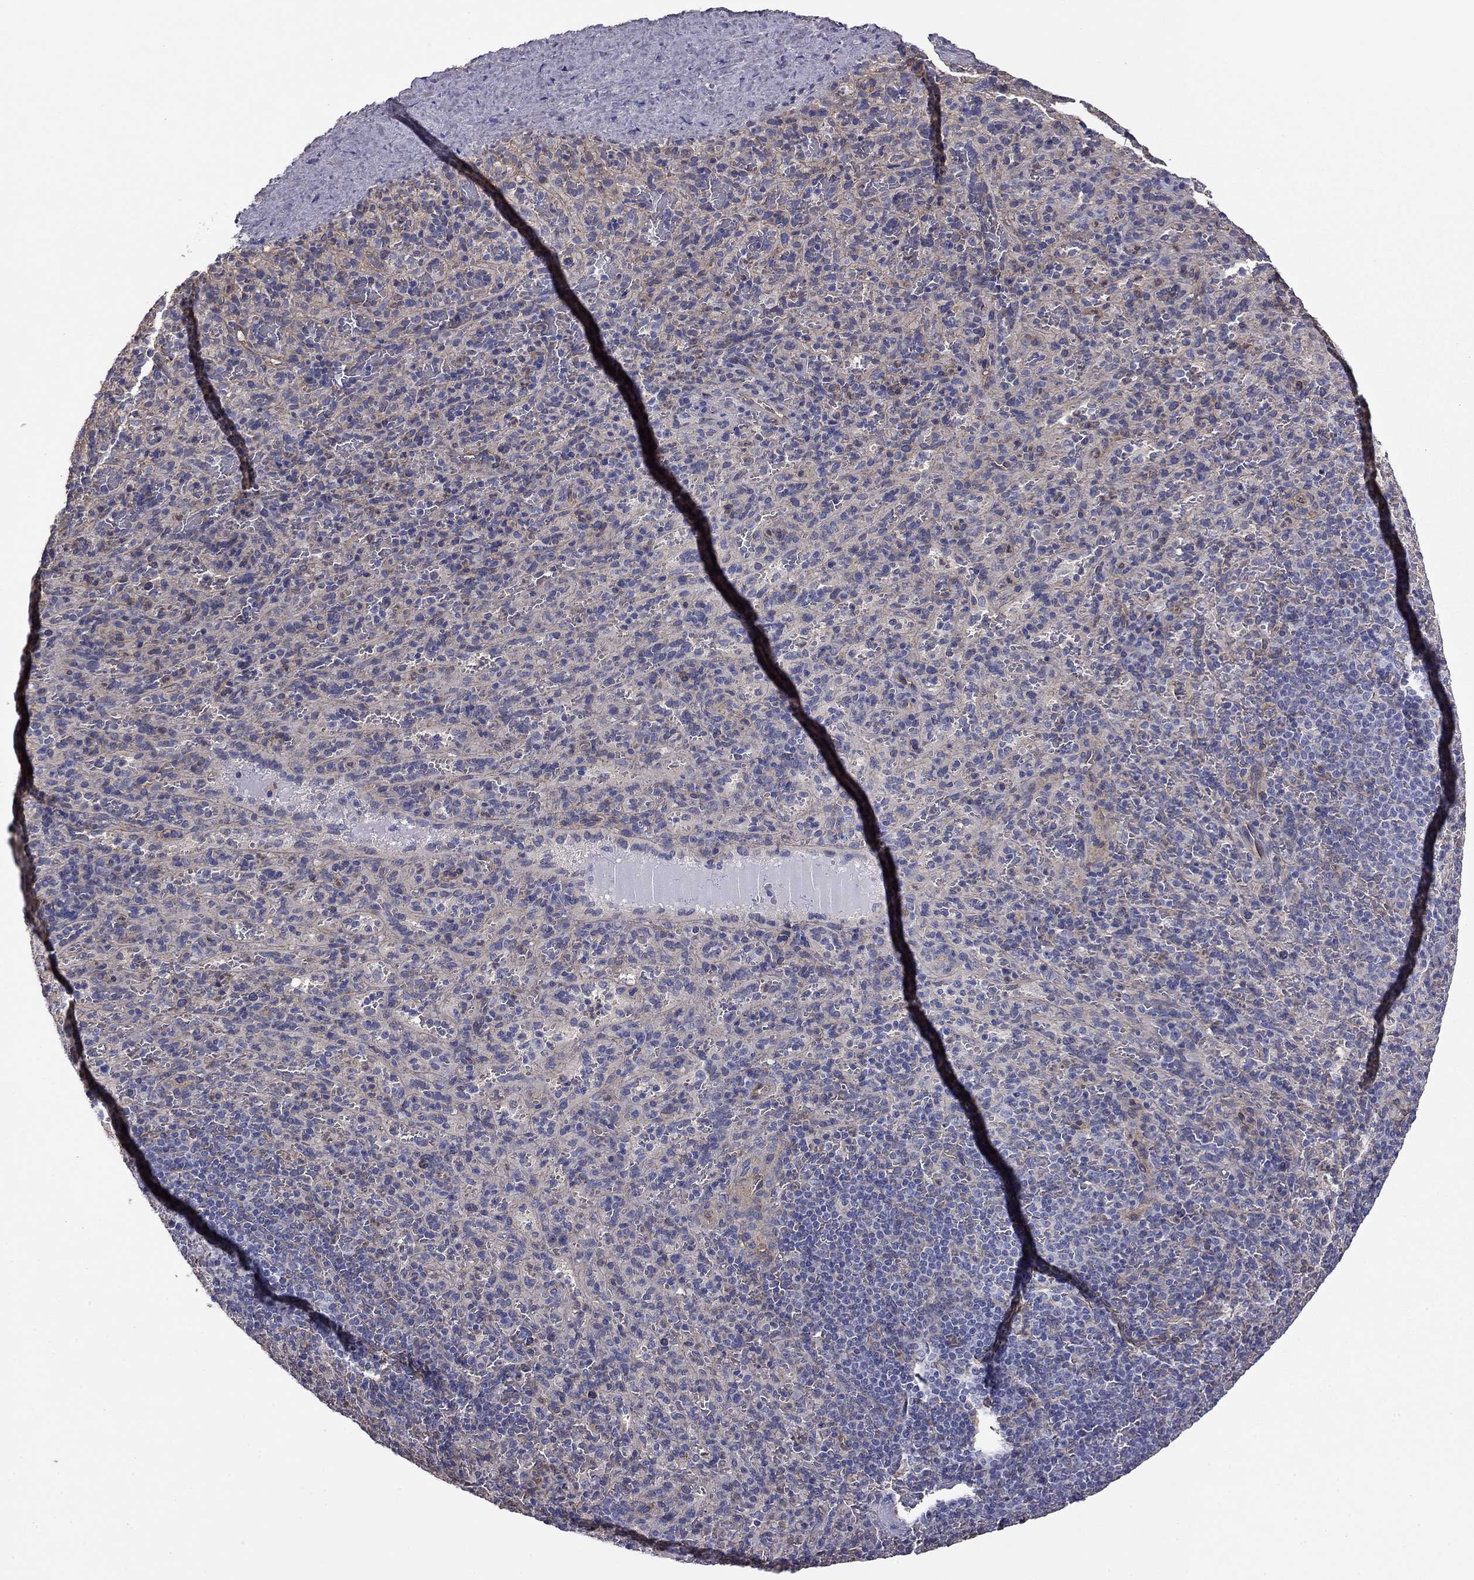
{"staining": {"intensity": "negative", "quantity": "none", "location": "none"}, "tissue": "spleen", "cell_type": "Cells in red pulp", "image_type": "normal", "snomed": [{"axis": "morphology", "description": "Normal tissue, NOS"}, {"axis": "topography", "description": "Spleen"}], "caption": "Photomicrograph shows no significant protein expression in cells in red pulp of benign spleen. (DAB (3,3'-diaminobenzidine) immunohistochemistry (IHC), high magnification).", "gene": "TCHH", "patient": {"sex": "male", "age": 57}}